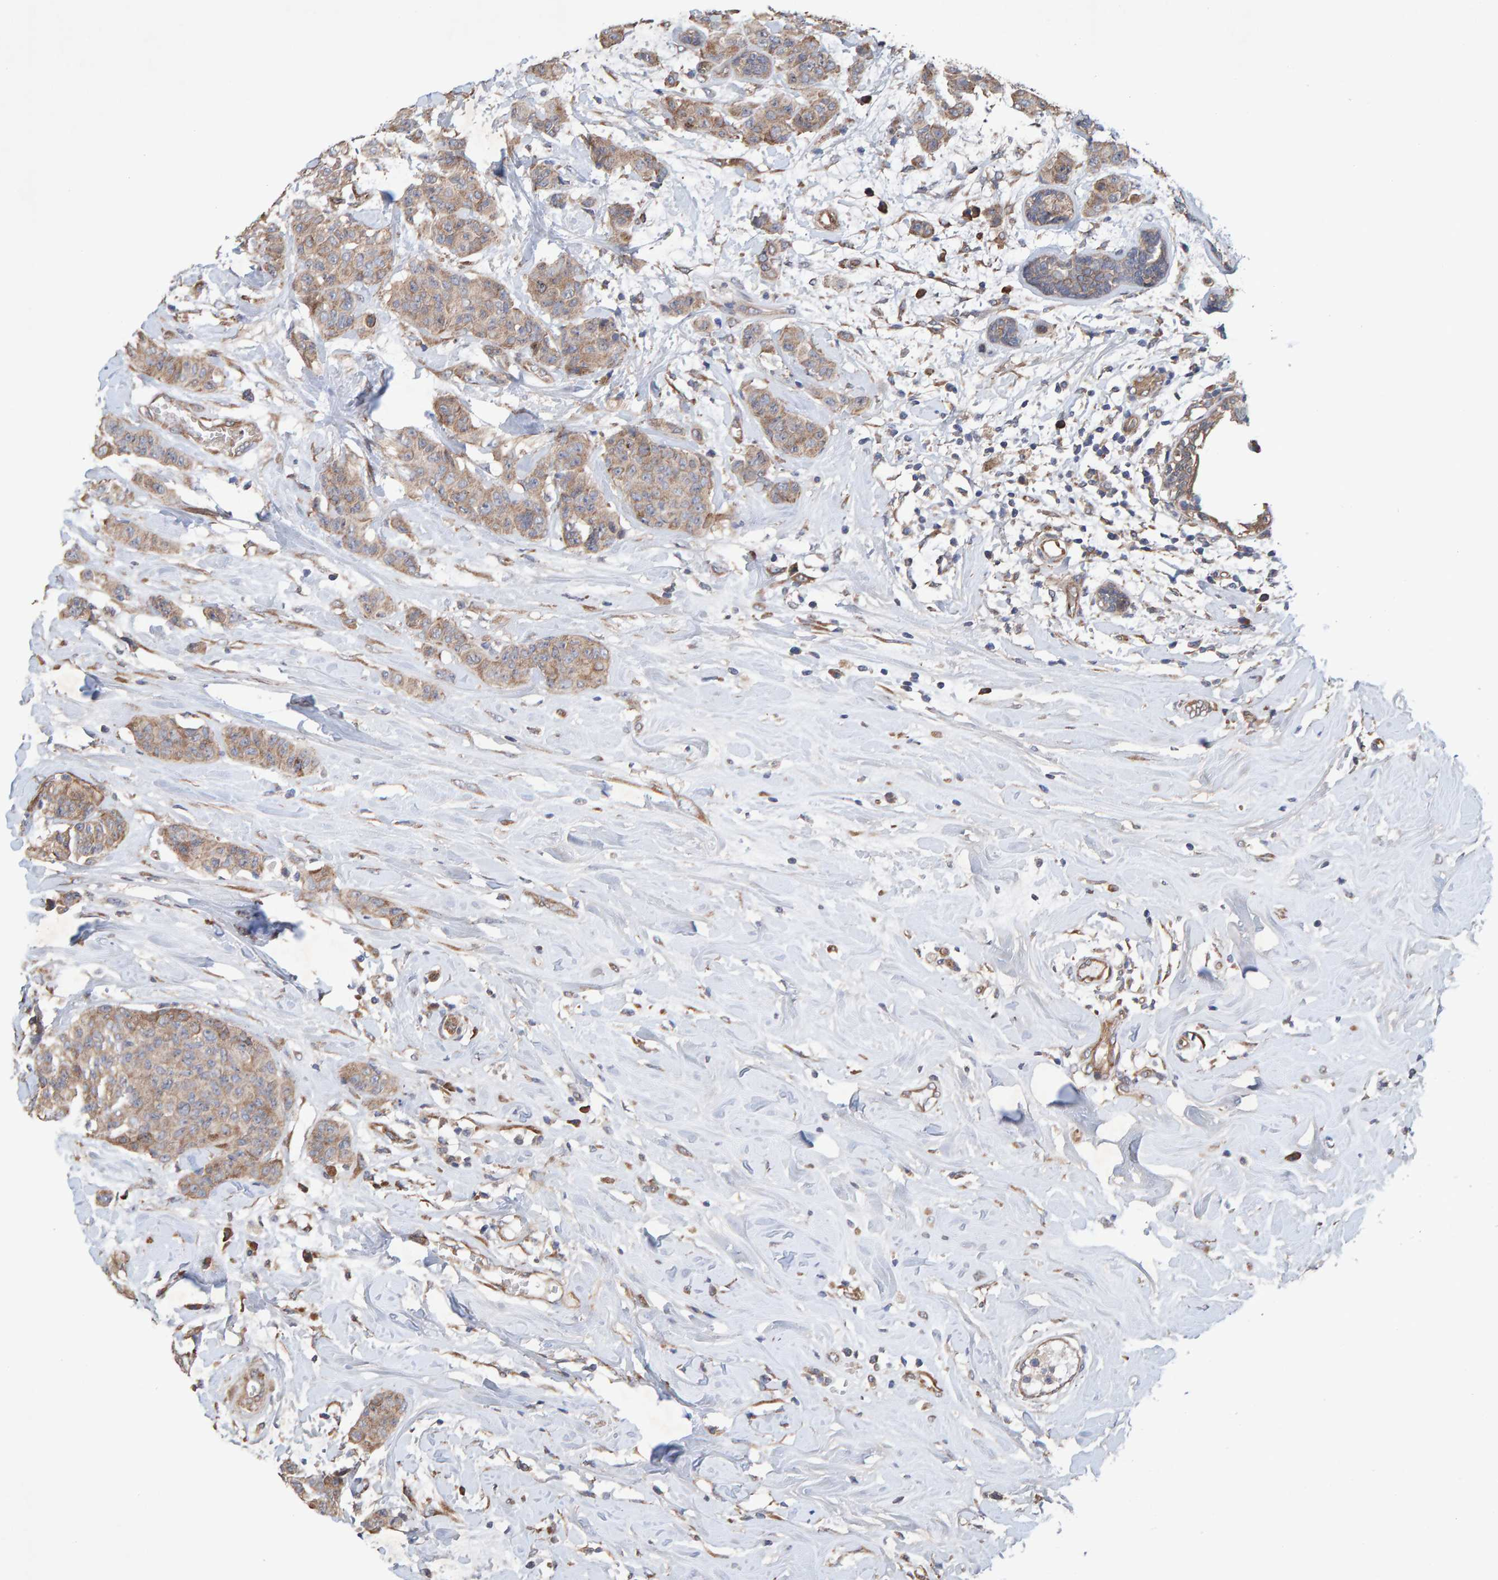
{"staining": {"intensity": "weak", "quantity": ">75%", "location": "cytoplasmic/membranous"}, "tissue": "breast cancer", "cell_type": "Tumor cells", "image_type": "cancer", "snomed": [{"axis": "morphology", "description": "Normal tissue, NOS"}, {"axis": "morphology", "description": "Duct carcinoma"}, {"axis": "topography", "description": "Breast"}], "caption": "IHC (DAB (3,3'-diaminobenzidine)) staining of breast intraductal carcinoma exhibits weak cytoplasmic/membranous protein positivity in approximately >75% of tumor cells.", "gene": "LRSAM1", "patient": {"sex": "female", "age": 40}}